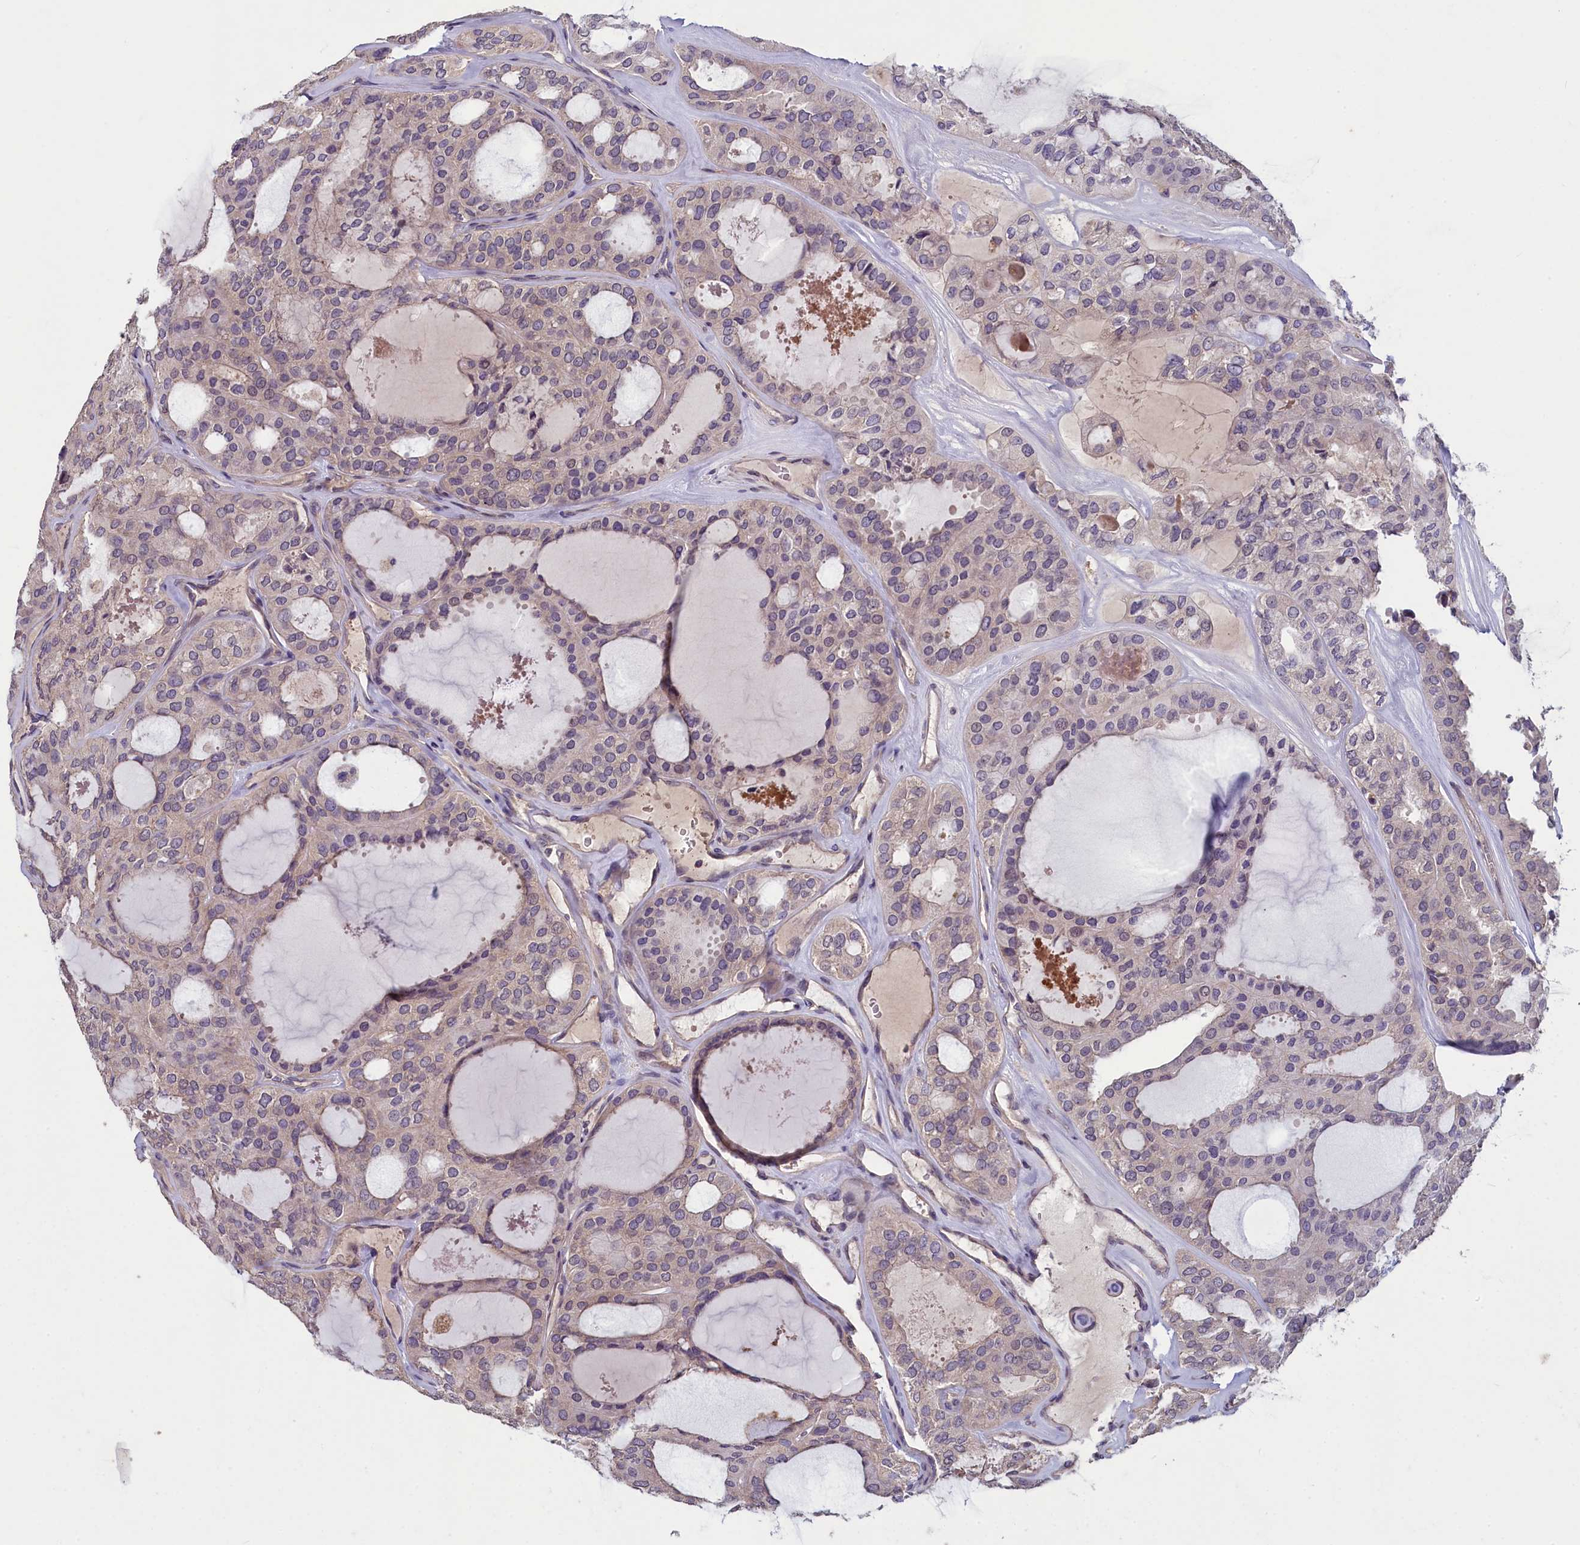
{"staining": {"intensity": "negative", "quantity": "none", "location": "none"}, "tissue": "thyroid cancer", "cell_type": "Tumor cells", "image_type": "cancer", "snomed": [{"axis": "morphology", "description": "Follicular adenoma carcinoma, NOS"}, {"axis": "topography", "description": "Thyroid gland"}], "caption": "Tumor cells are negative for brown protein staining in thyroid cancer (follicular adenoma carcinoma).", "gene": "NUDT6", "patient": {"sex": "male", "age": 75}}